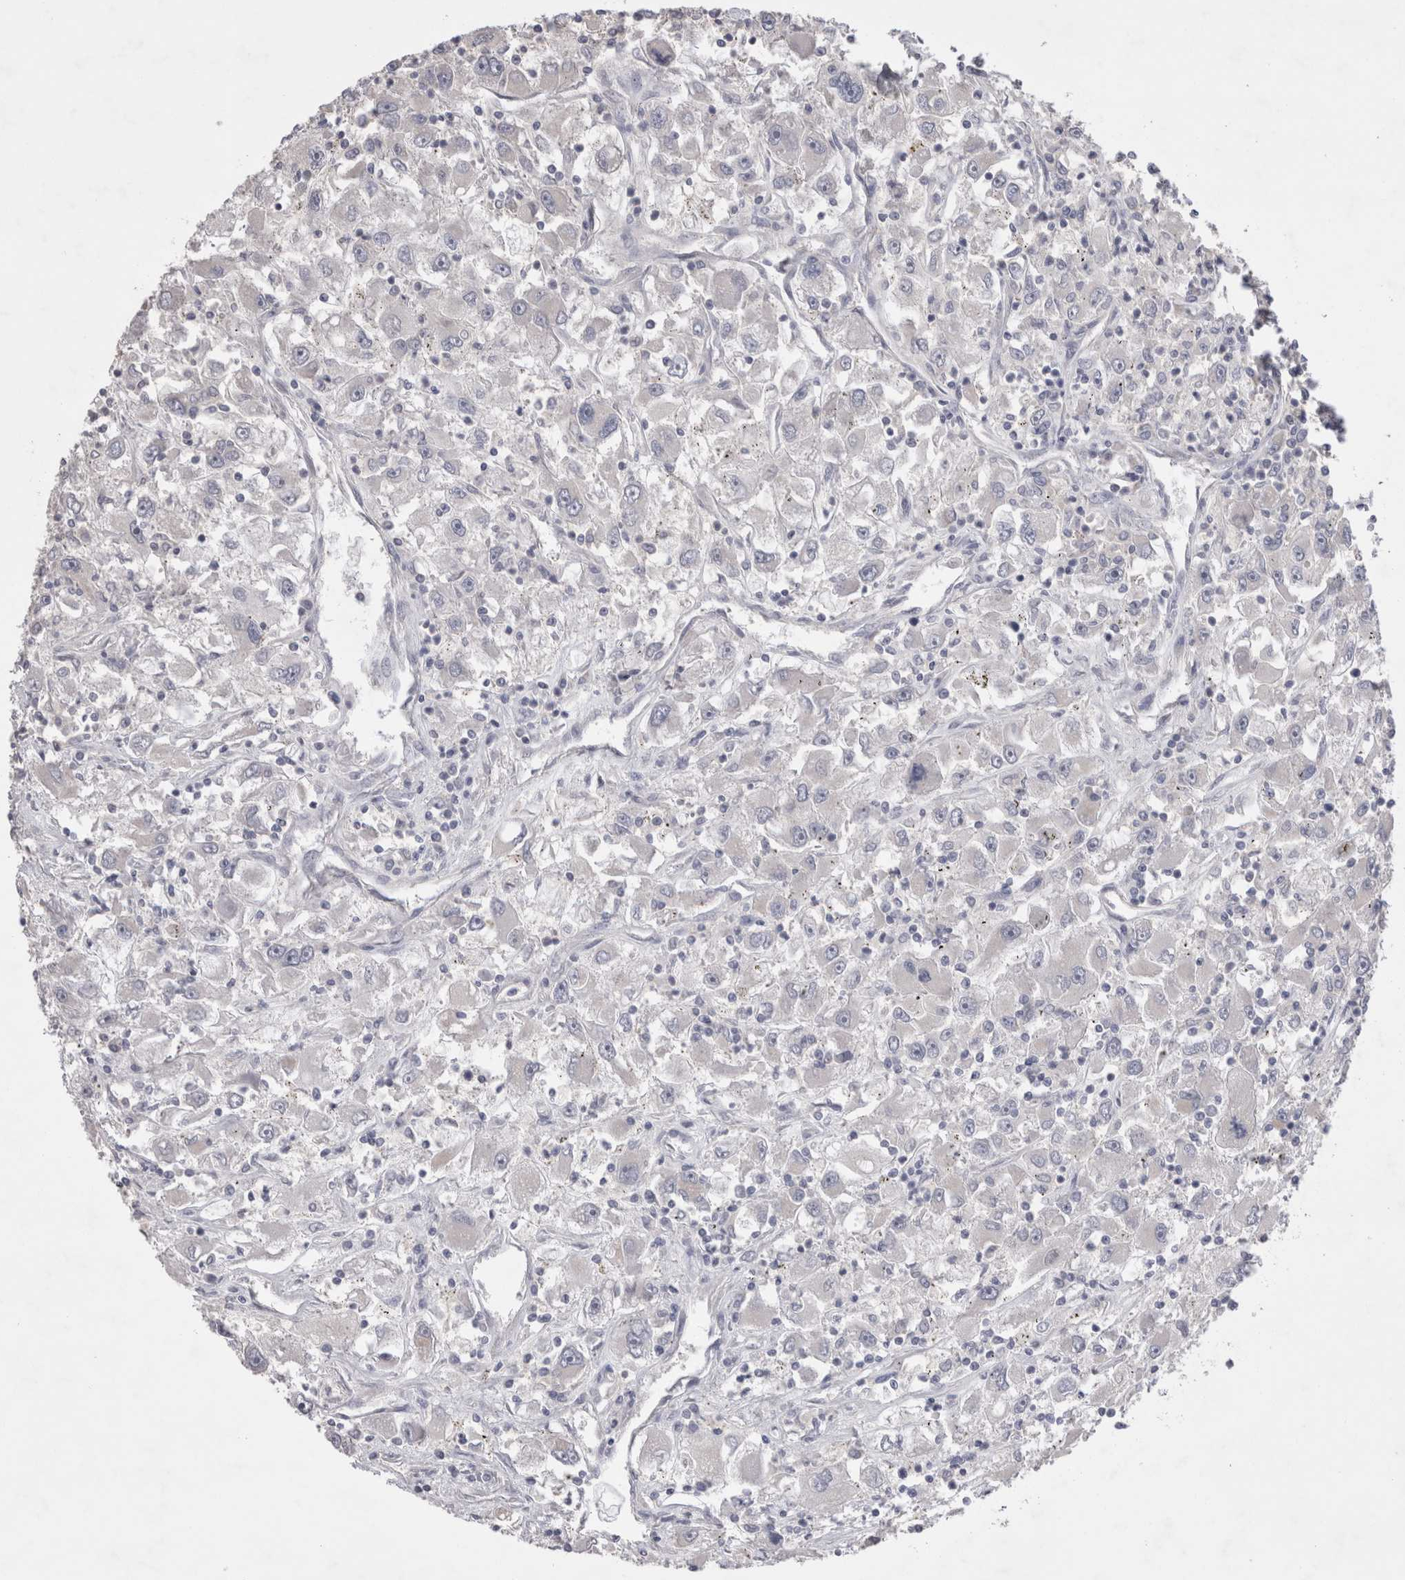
{"staining": {"intensity": "negative", "quantity": "none", "location": "none"}, "tissue": "renal cancer", "cell_type": "Tumor cells", "image_type": "cancer", "snomed": [{"axis": "morphology", "description": "Adenocarcinoma, NOS"}, {"axis": "topography", "description": "Kidney"}], "caption": "The image demonstrates no significant expression in tumor cells of renal adenocarcinoma.", "gene": "OTOR", "patient": {"sex": "female", "age": 52}}